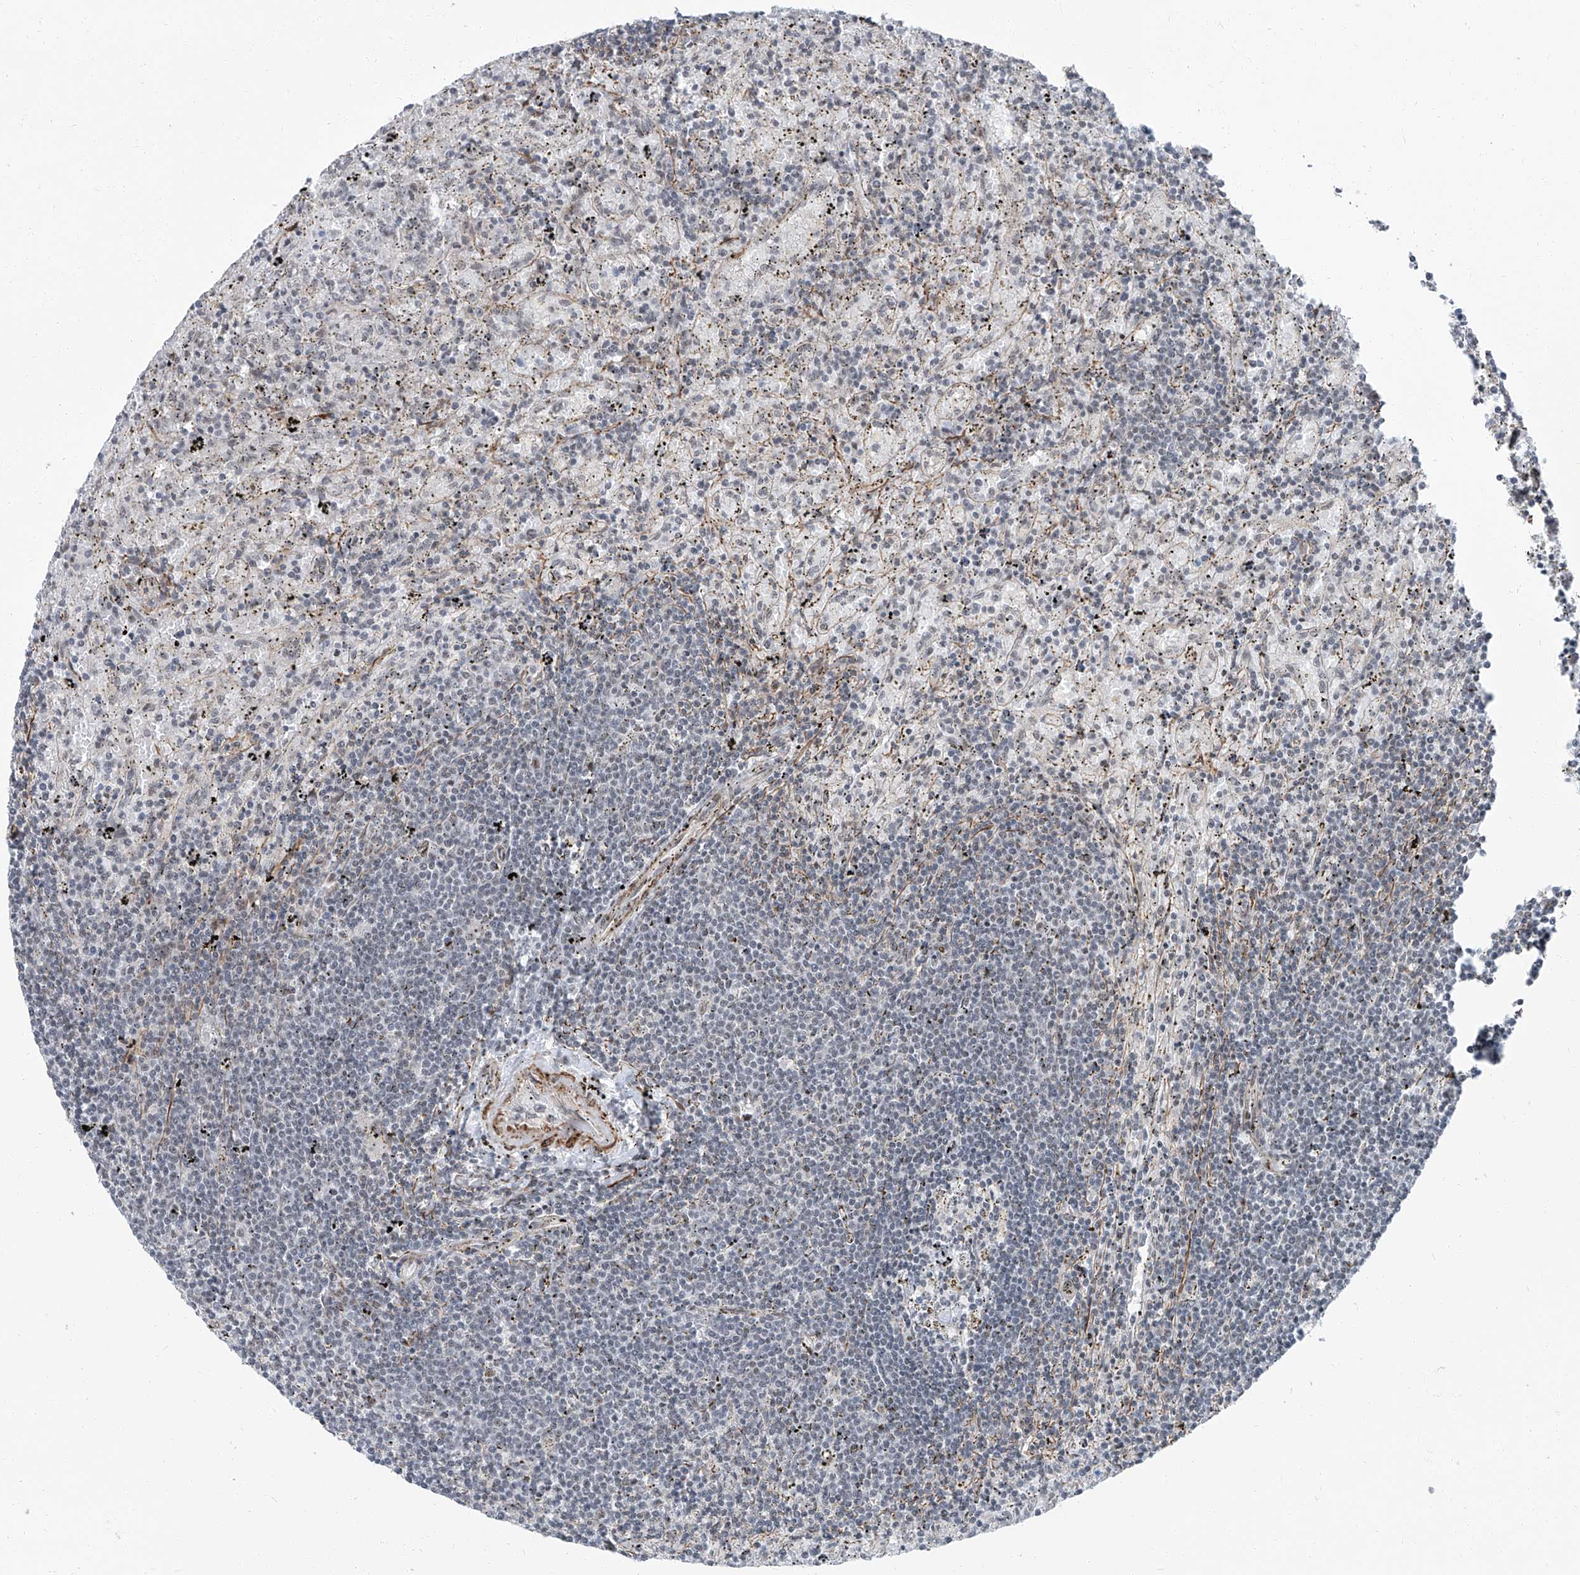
{"staining": {"intensity": "negative", "quantity": "none", "location": "none"}, "tissue": "lymphoma", "cell_type": "Tumor cells", "image_type": "cancer", "snomed": [{"axis": "morphology", "description": "Malignant lymphoma, non-Hodgkin's type, Low grade"}, {"axis": "topography", "description": "Spleen"}], "caption": "The IHC photomicrograph has no significant staining in tumor cells of low-grade malignant lymphoma, non-Hodgkin's type tissue. Brightfield microscopy of immunohistochemistry stained with DAB (3,3'-diaminobenzidine) (brown) and hematoxylin (blue), captured at high magnification.", "gene": "TXLNB", "patient": {"sex": "male", "age": 76}}